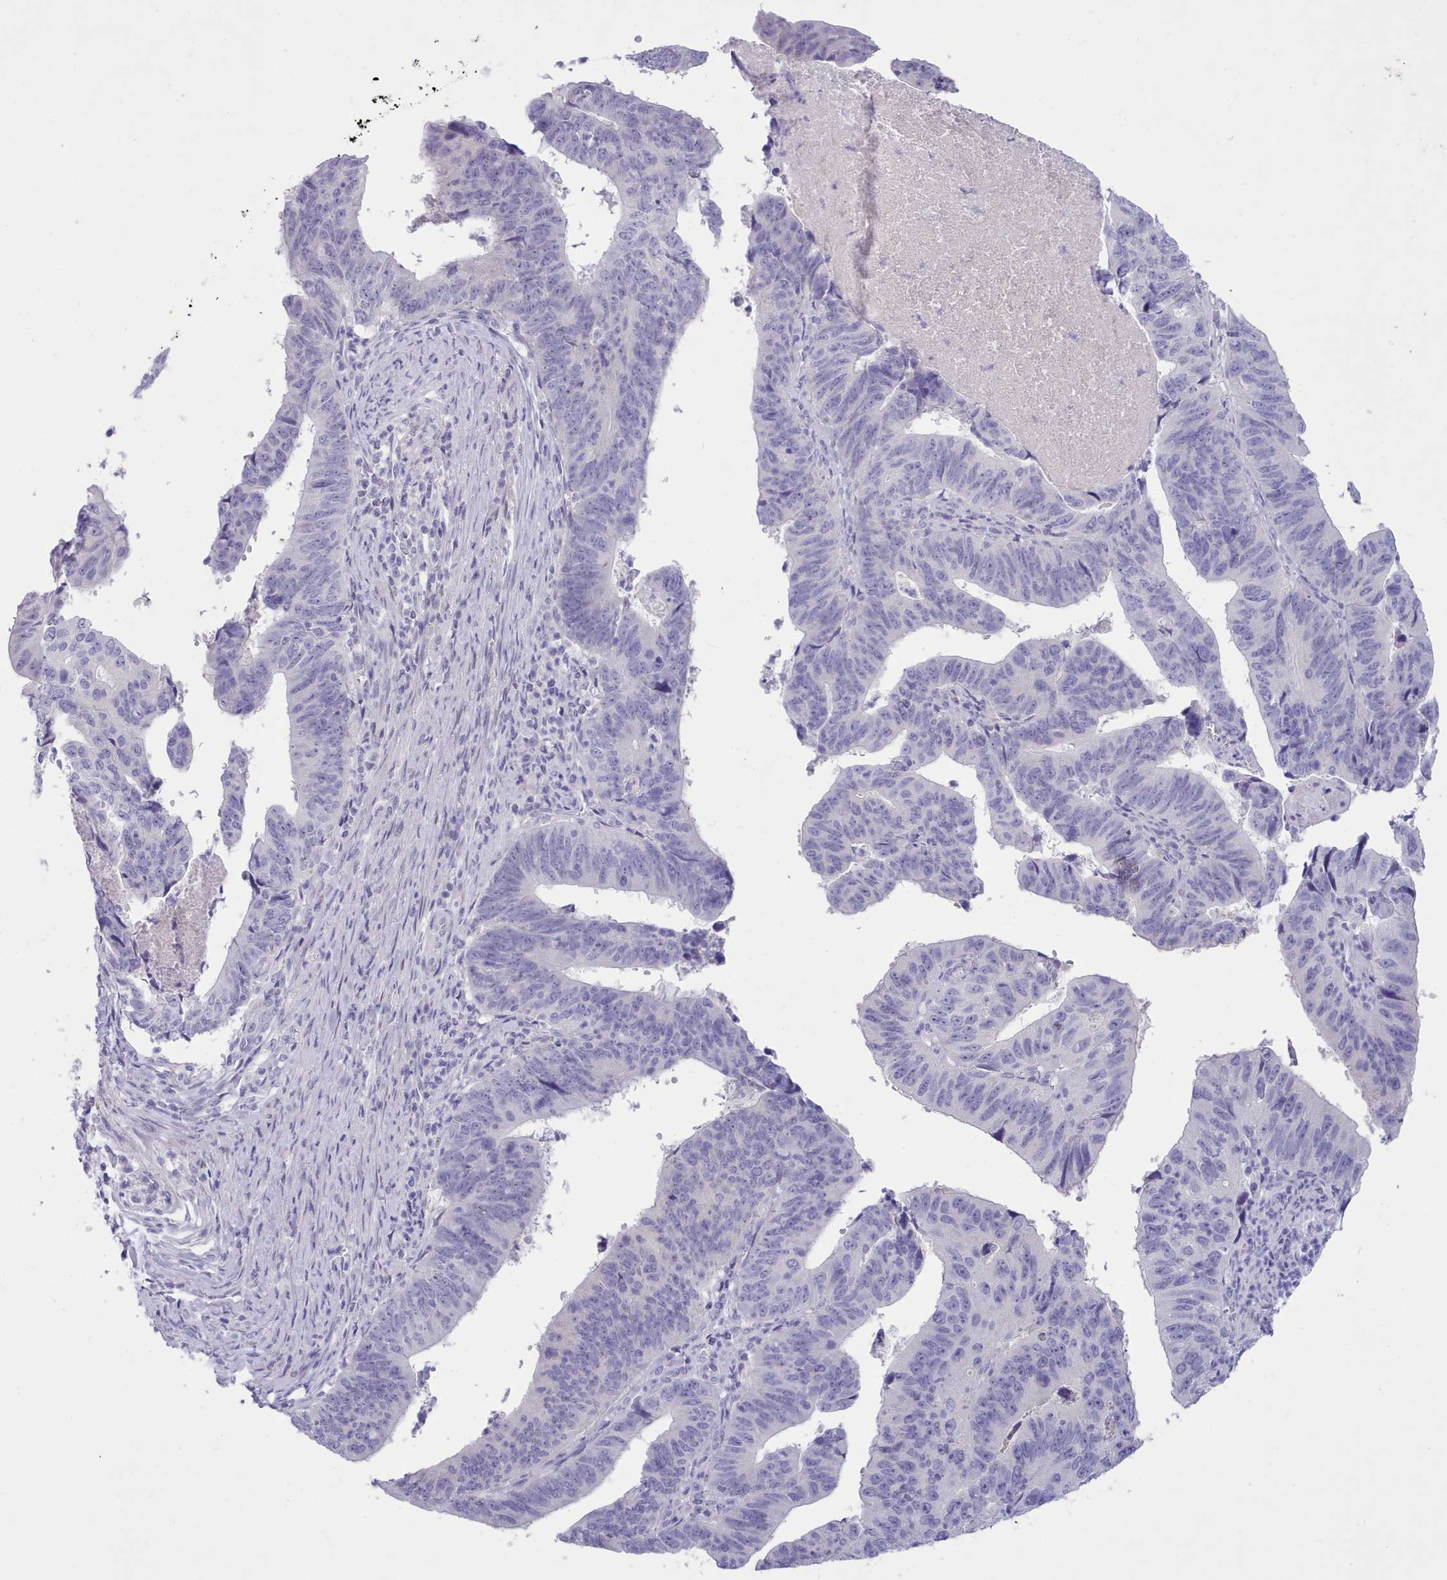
{"staining": {"intensity": "negative", "quantity": "none", "location": "none"}, "tissue": "stomach cancer", "cell_type": "Tumor cells", "image_type": "cancer", "snomed": [{"axis": "morphology", "description": "Adenocarcinoma, NOS"}, {"axis": "topography", "description": "Stomach"}], "caption": "Immunohistochemistry micrograph of human stomach adenocarcinoma stained for a protein (brown), which displays no expression in tumor cells.", "gene": "TMEM253", "patient": {"sex": "male", "age": 59}}